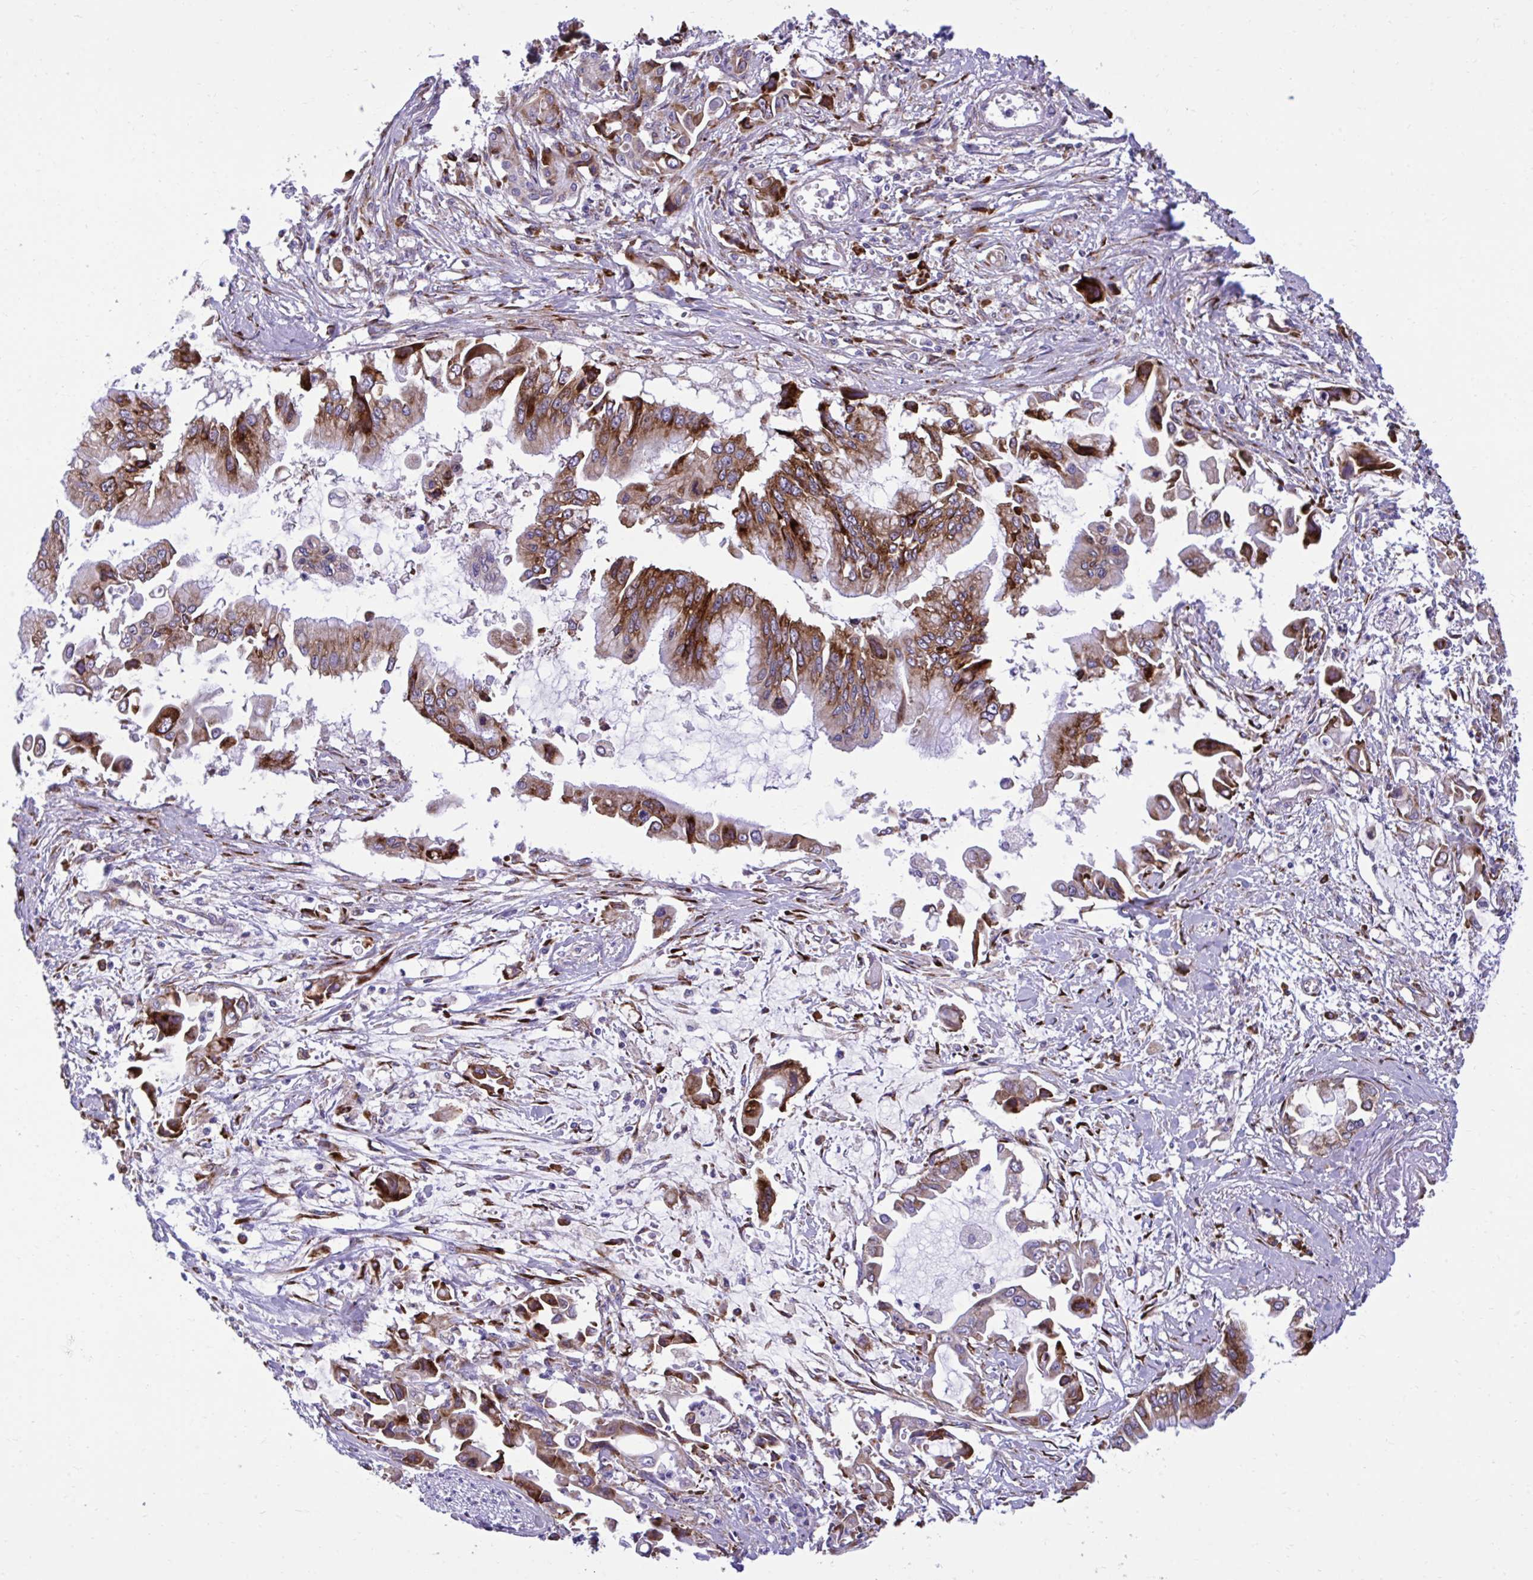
{"staining": {"intensity": "strong", "quantity": ">75%", "location": "cytoplasmic/membranous"}, "tissue": "pancreatic cancer", "cell_type": "Tumor cells", "image_type": "cancer", "snomed": [{"axis": "morphology", "description": "Adenocarcinoma, NOS"}, {"axis": "topography", "description": "Pancreas"}], "caption": "Immunohistochemistry (IHC) histopathology image of neoplastic tissue: human pancreatic adenocarcinoma stained using immunohistochemistry (IHC) reveals high levels of strong protein expression localized specifically in the cytoplasmic/membranous of tumor cells, appearing as a cytoplasmic/membranous brown color.", "gene": "RPS15", "patient": {"sex": "male", "age": 84}}